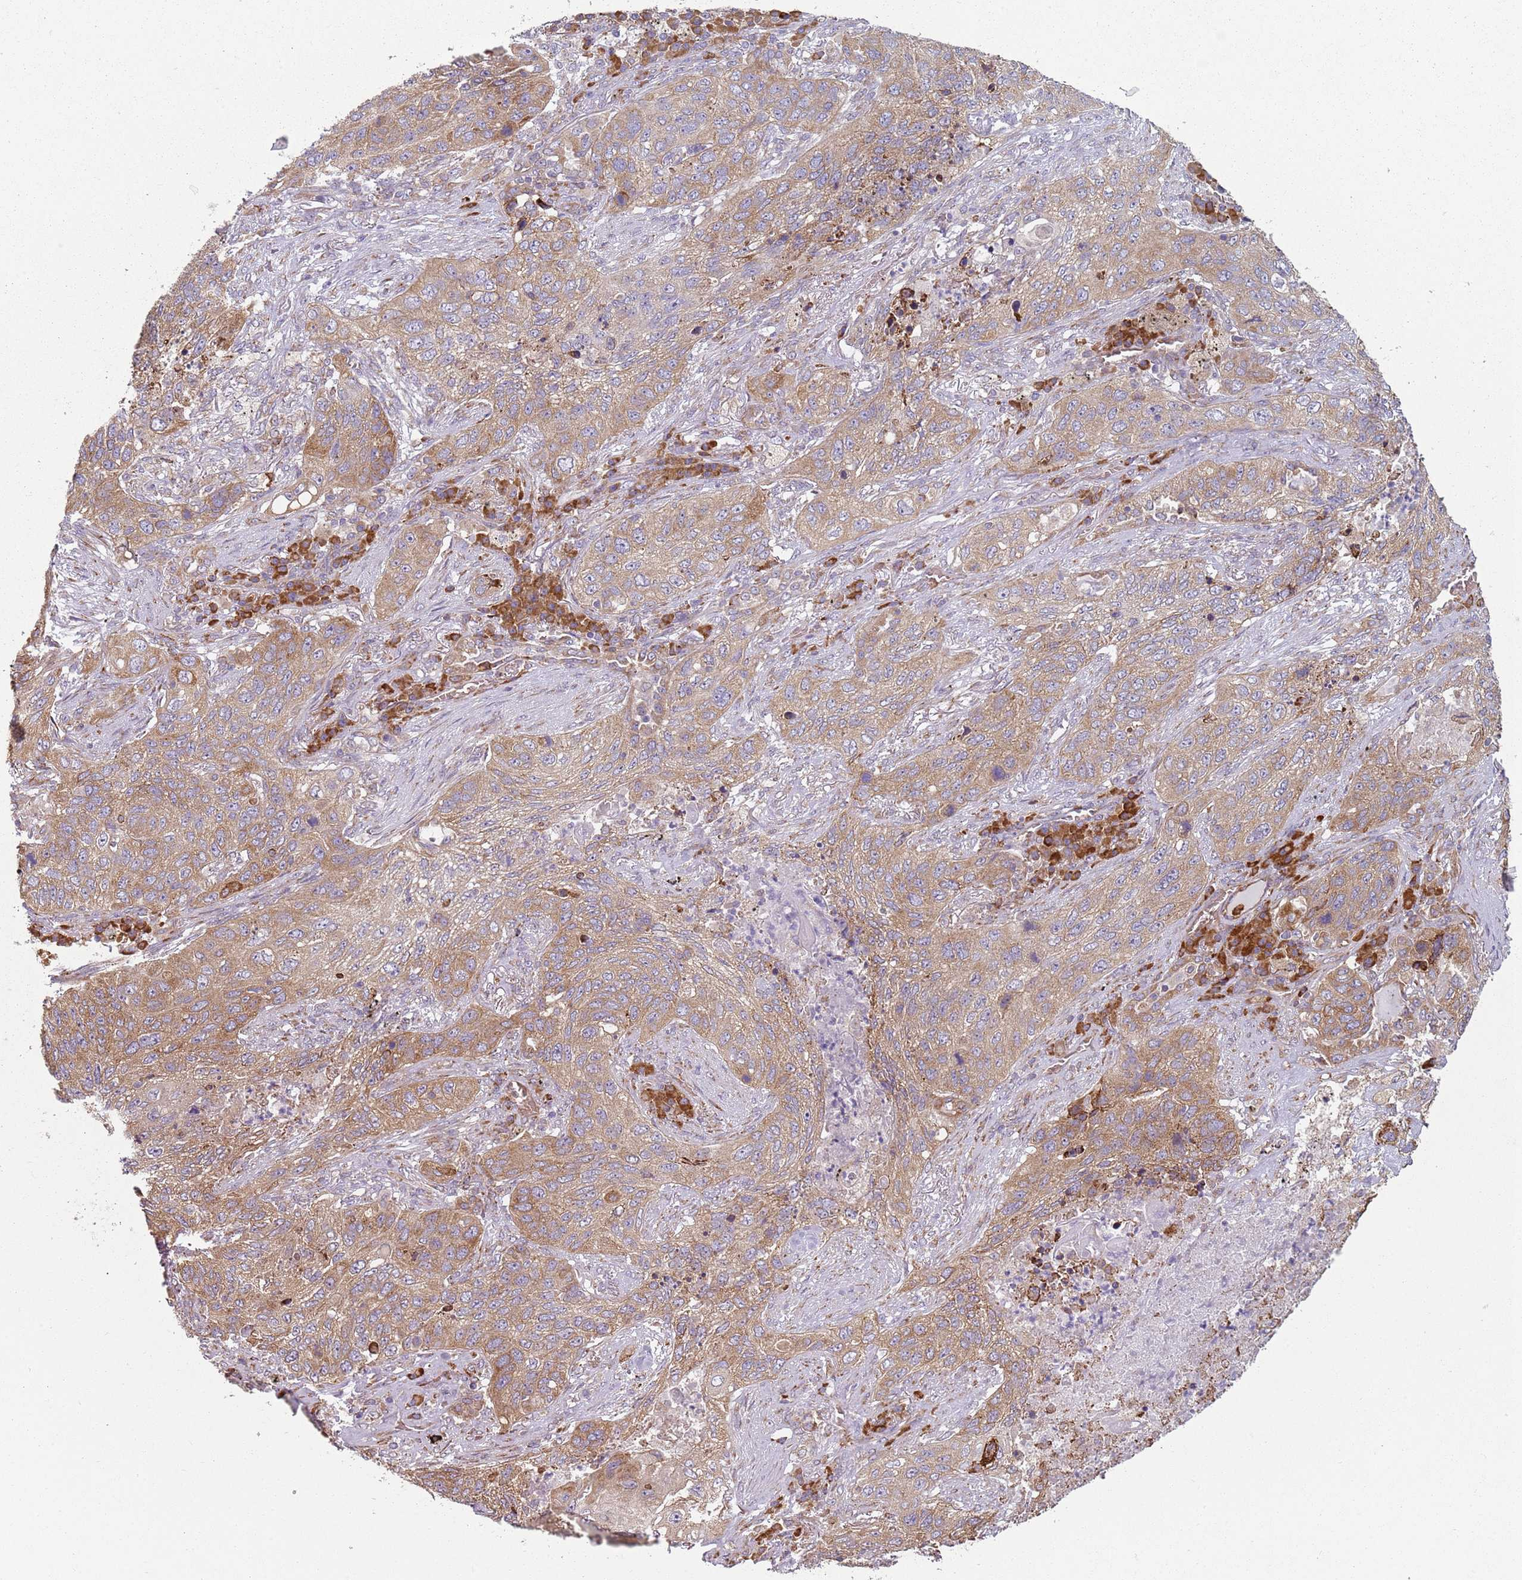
{"staining": {"intensity": "moderate", "quantity": "25%-75%", "location": "cytoplasmic/membranous"}, "tissue": "lung cancer", "cell_type": "Tumor cells", "image_type": "cancer", "snomed": [{"axis": "morphology", "description": "Squamous cell carcinoma, NOS"}, {"axis": "topography", "description": "Lung"}], "caption": "This is an image of immunohistochemistry staining of lung cancer, which shows moderate expression in the cytoplasmic/membranous of tumor cells.", "gene": "SPATA2", "patient": {"sex": "female", "age": 63}}